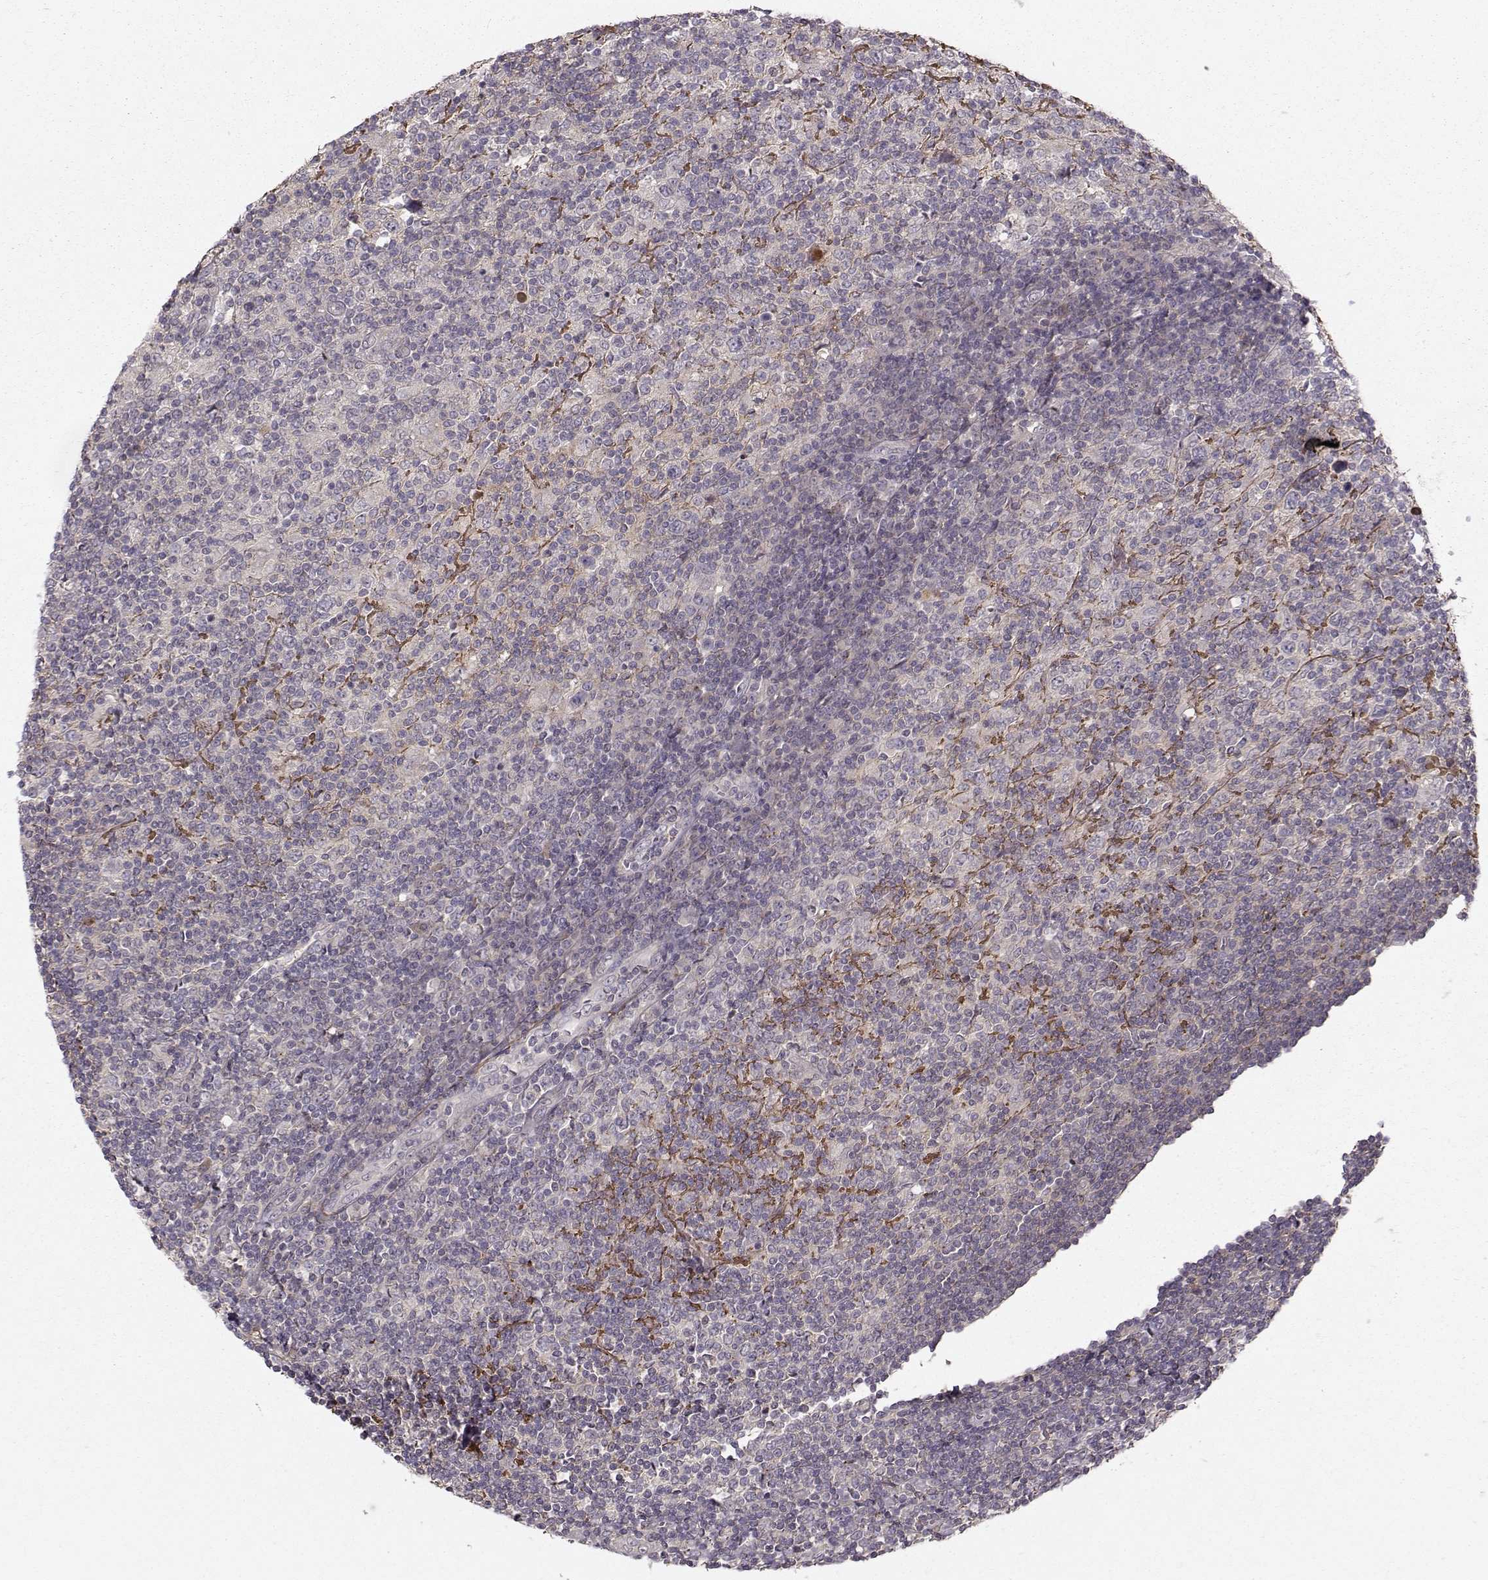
{"staining": {"intensity": "negative", "quantity": "none", "location": "none"}, "tissue": "lymphoma", "cell_type": "Tumor cells", "image_type": "cancer", "snomed": [{"axis": "morphology", "description": "Hodgkin's disease, NOS"}, {"axis": "topography", "description": "Lymph node"}], "caption": "IHC of Hodgkin's disease displays no staining in tumor cells.", "gene": "WNT6", "patient": {"sex": "male", "age": 40}}